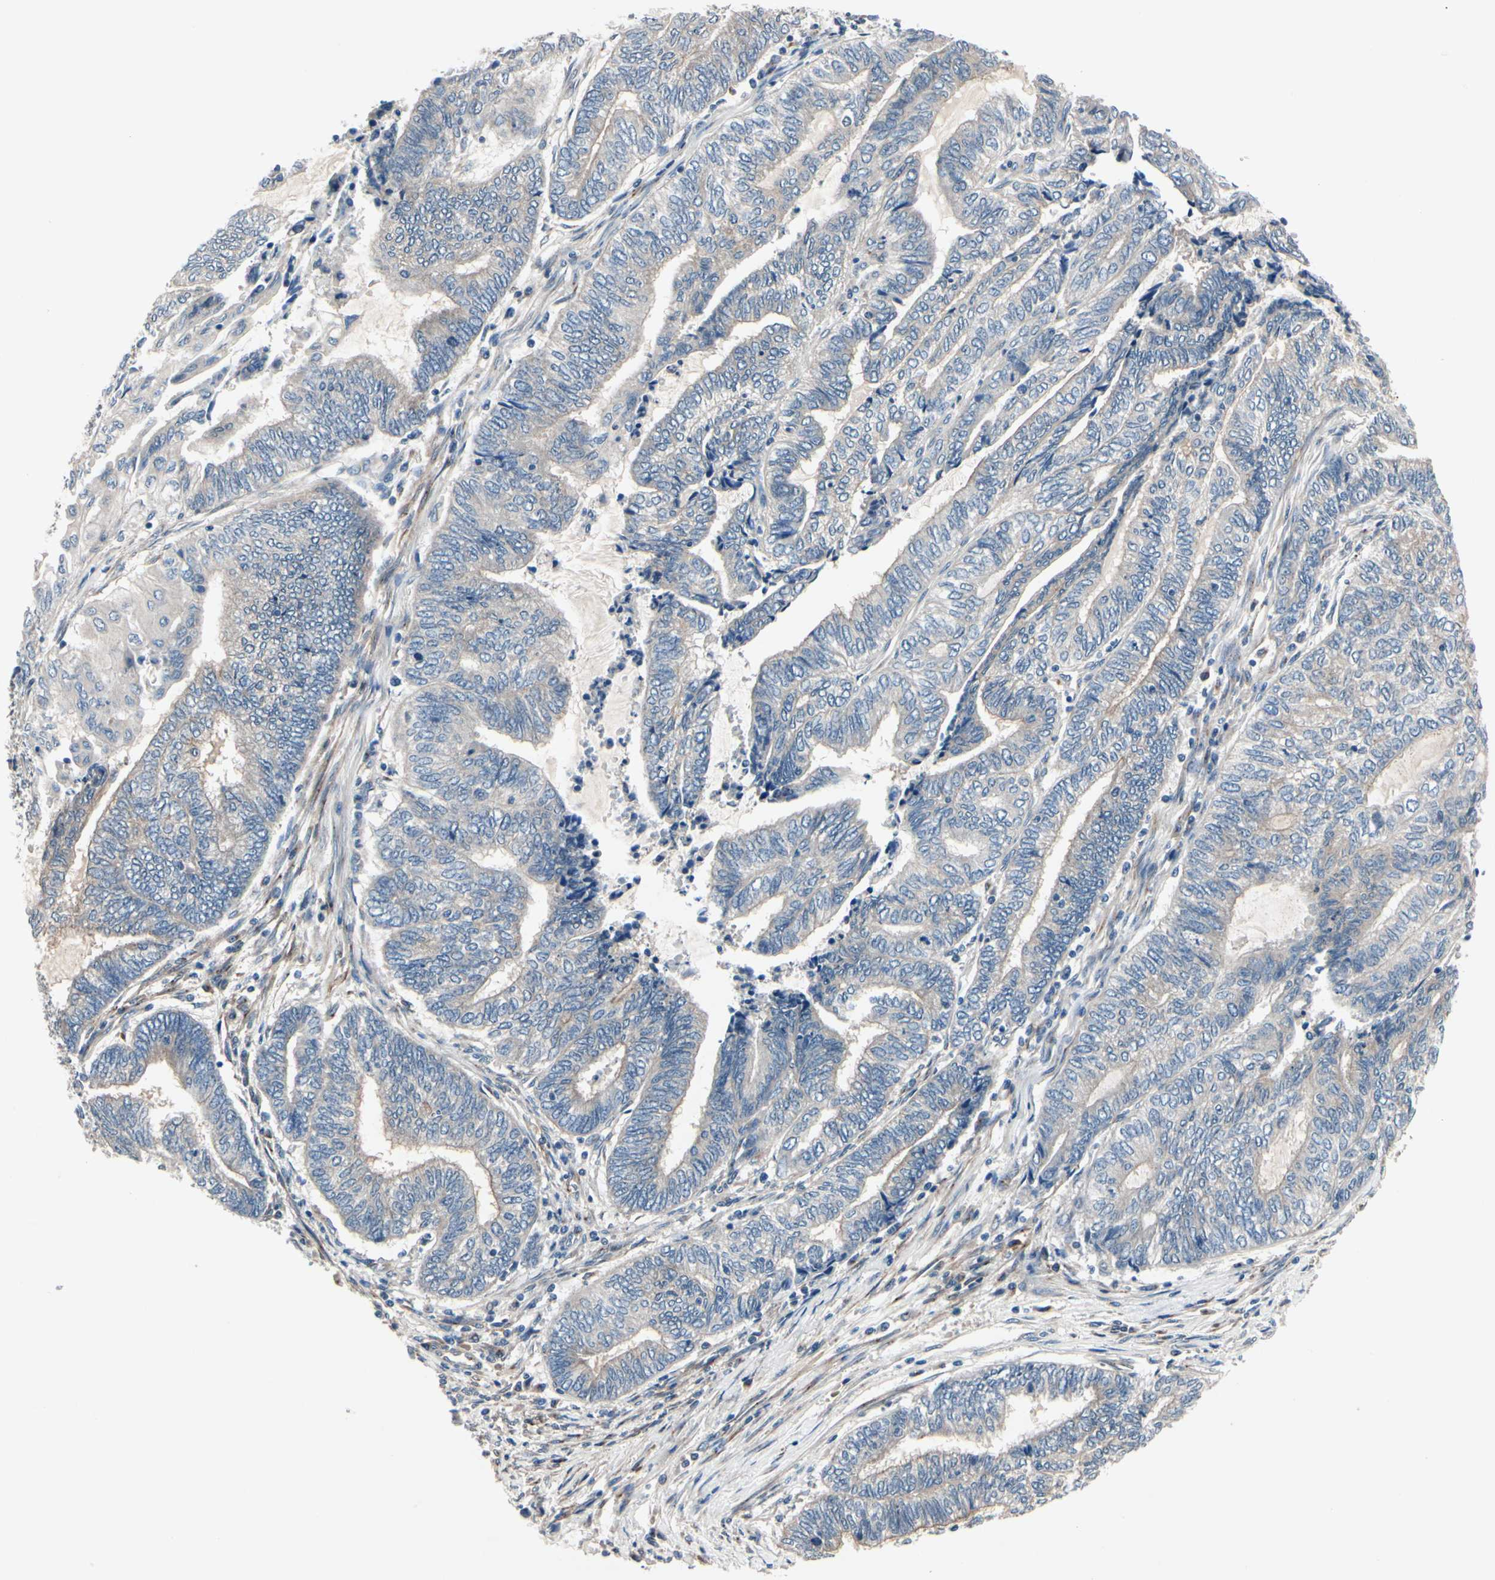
{"staining": {"intensity": "negative", "quantity": "none", "location": "none"}, "tissue": "endometrial cancer", "cell_type": "Tumor cells", "image_type": "cancer", "snomed": [{"axis": "morphology", "description": "Adenocarcinoma, NOS"}, {"axis": "topography", "description": "Uterus"}, {"axis": "topography", "description": "Endometrium"}], "caption": "IHC histopathology image of neoplastic tissue: human adenocarcinoma (endometrial) stained with DAB shows no significant protein expression in tumor cells.", "gene": "PRKAR2B", "patient": {"sex": "female", "age": 70}}